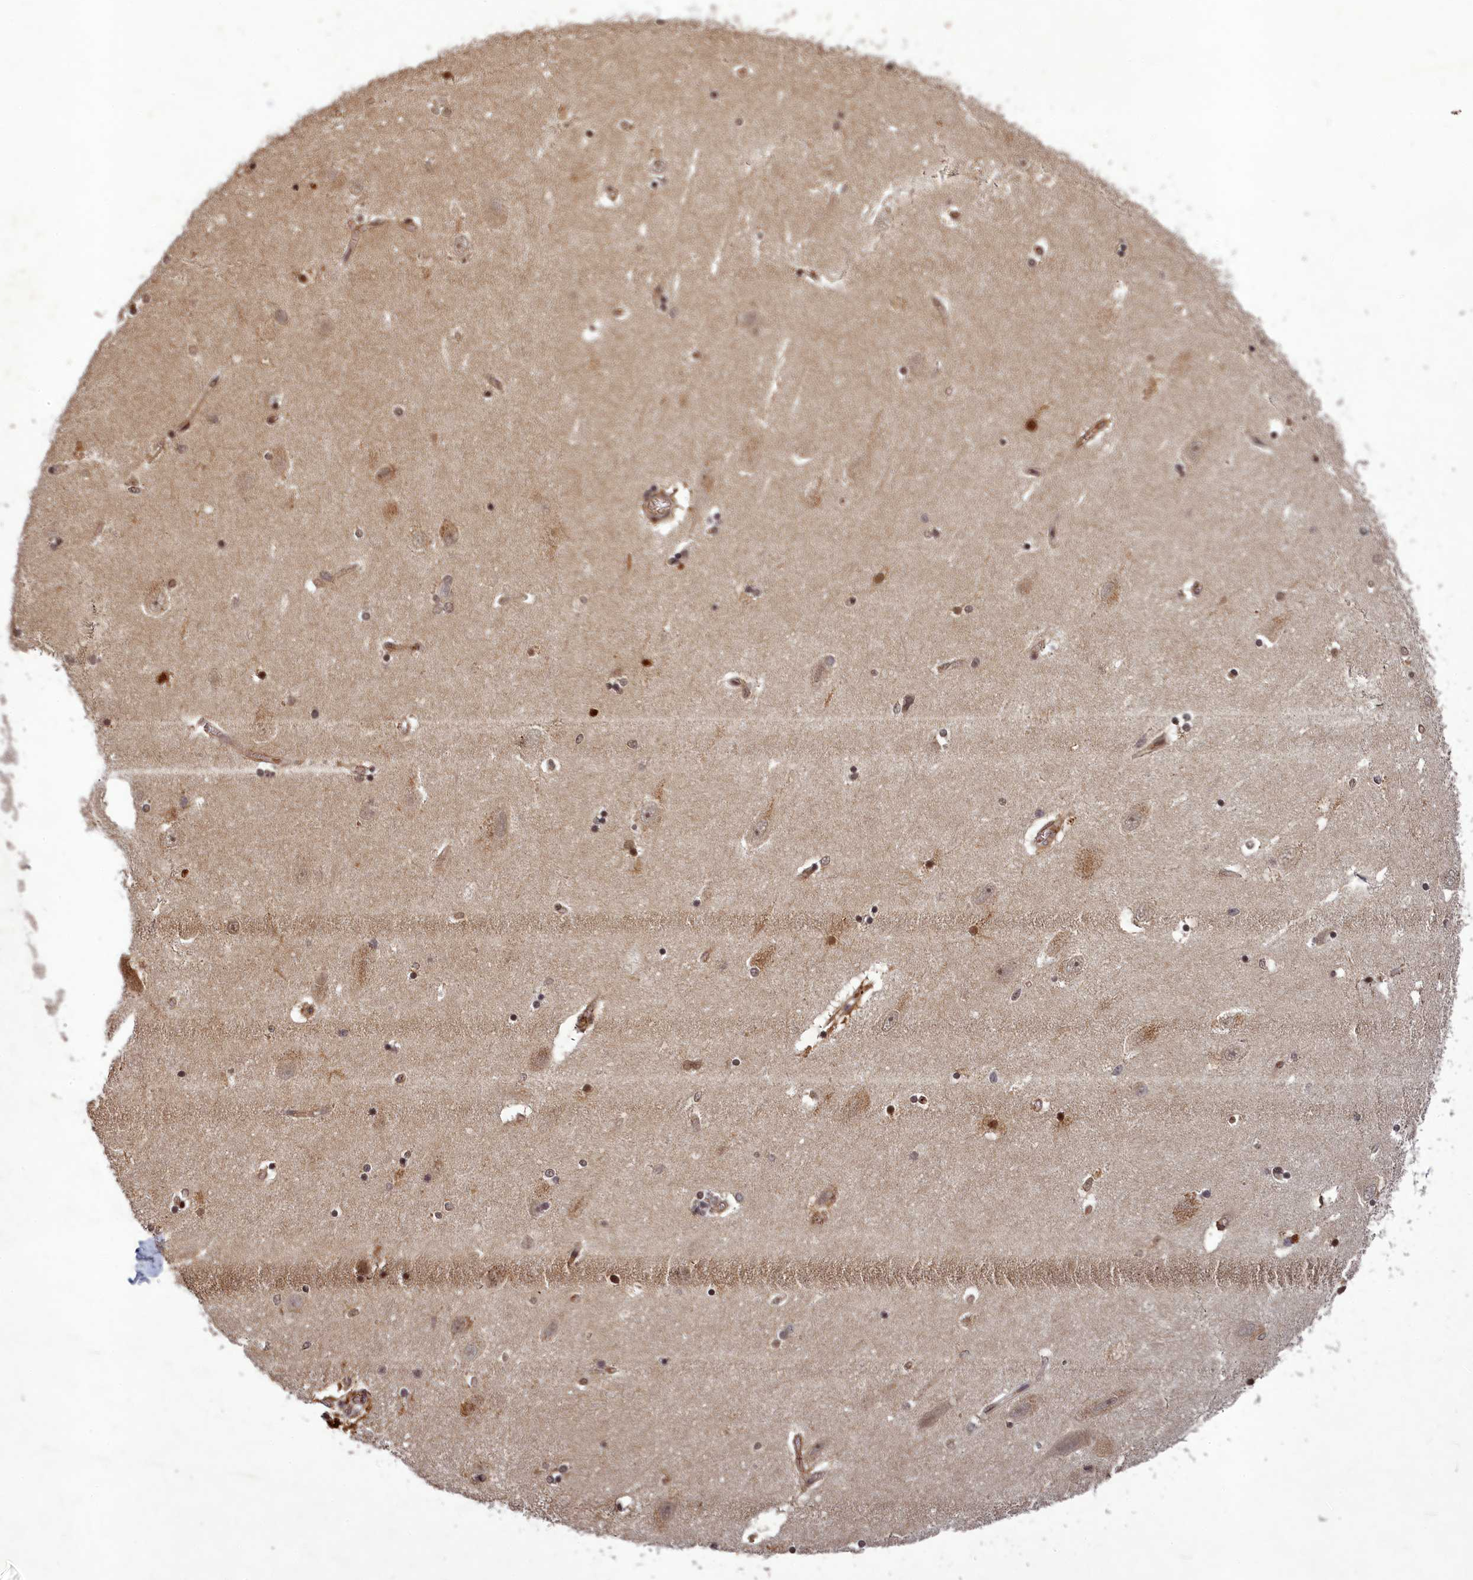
{"staining": {"intensity": "moderate", "quantity": ">75%", "location": "nuclear"}, "tissue": "hippocampus", "cell_type": "Glial cells", "image_type": "normal", "snomed": [{"axis": "morphology", "description": "Normal tissue, NOS"}, {"axis": "topography", "description": "Hippocampus"}], "caption": "Hippocampus stained with DAB (3,3'-diaminobenzidine) immunohistochemistry (IHC) exhibits medium levels of moderate nuclear positivity in approximately >75% of glial cells.", "gene": "SRMS", "patient": {"sex": "female", "age": 54}}